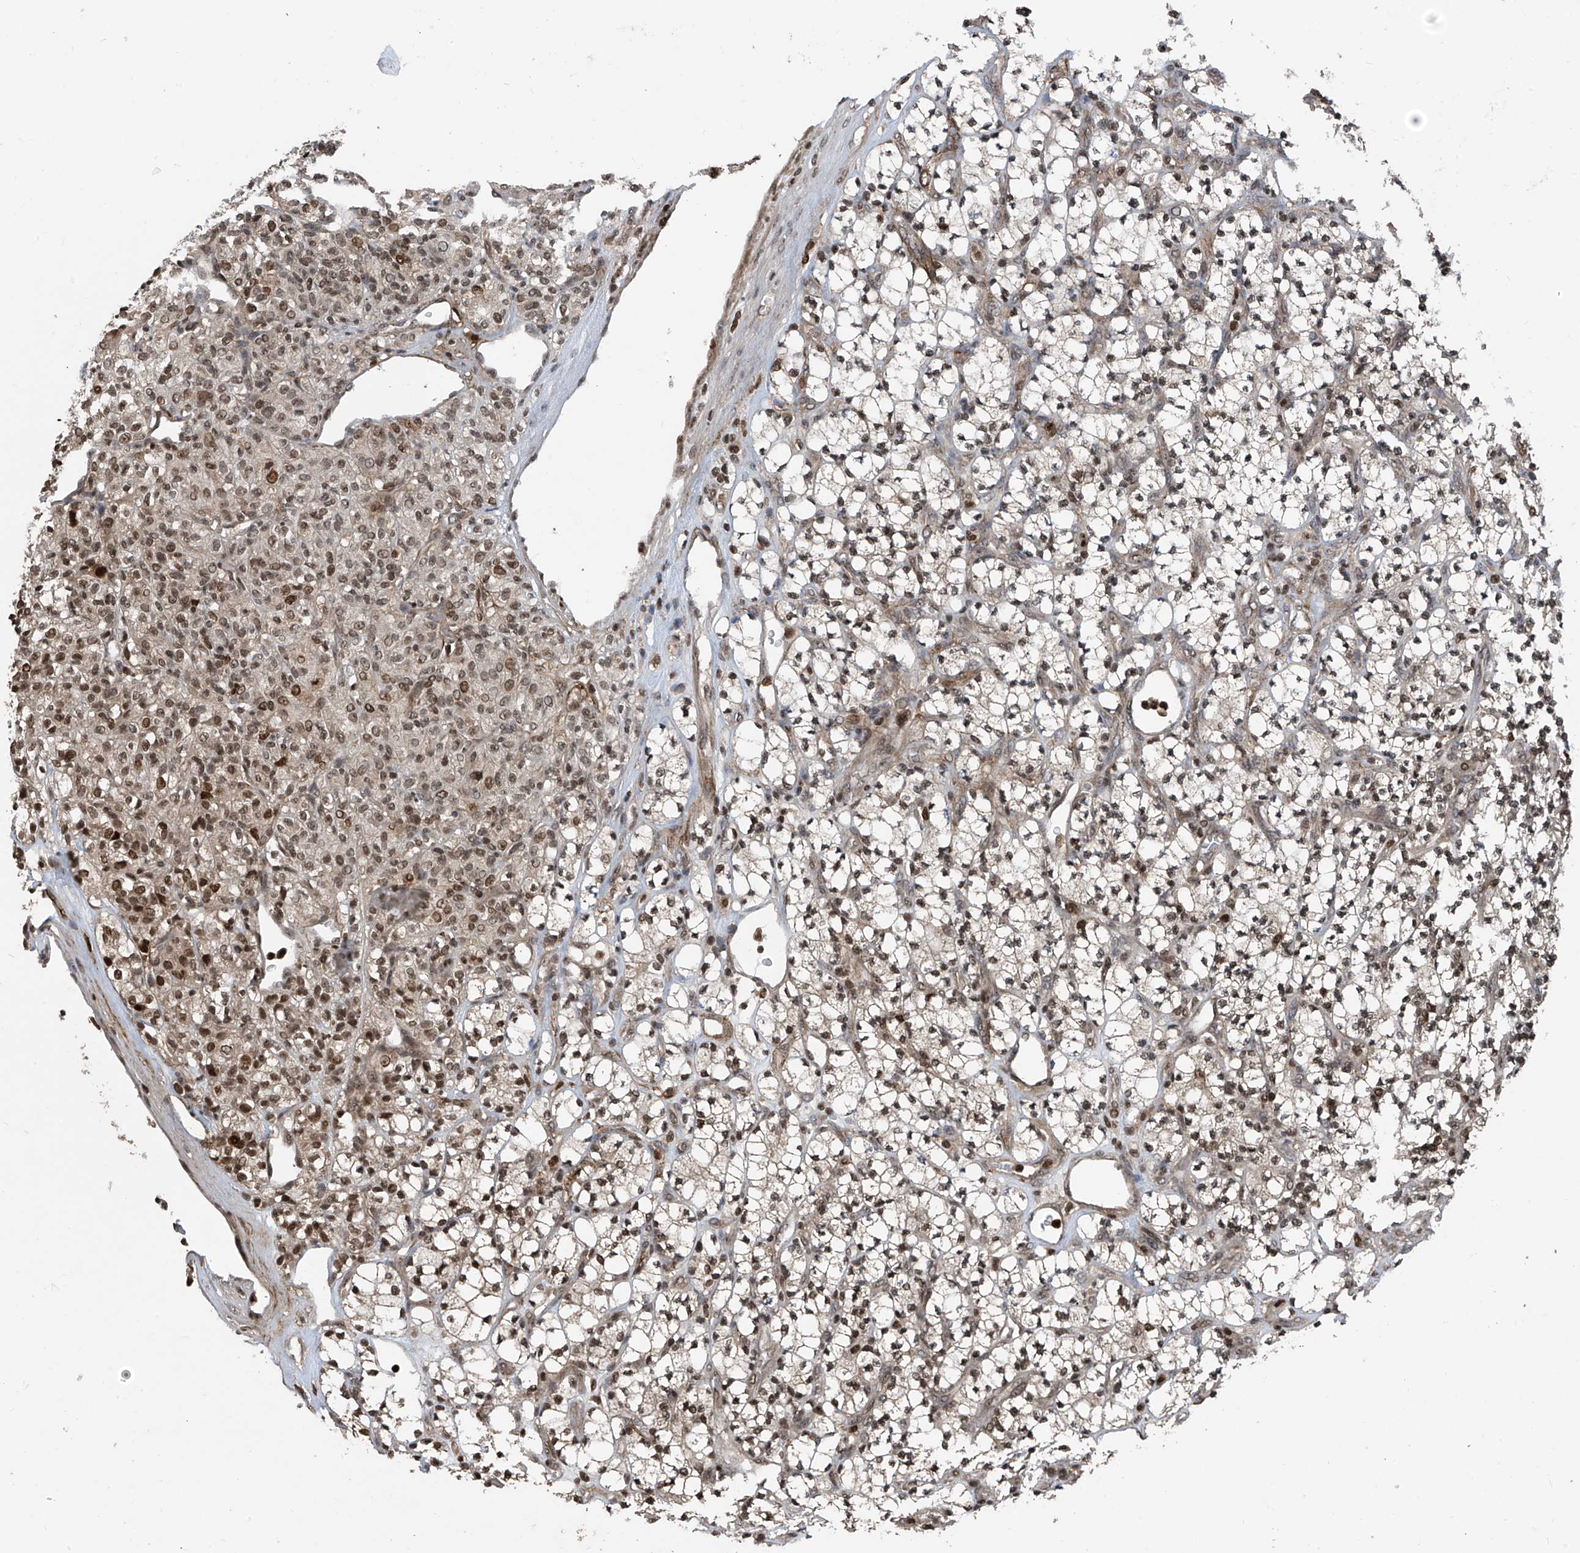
{"staining": {"intensity": "moderate", "quantity": "25%-75%", "location": "nuclear"}, "tissue": "renal cancer", "cell_type": "Tumor cells", "image_type": "cancer", "snomed": [{"axis": "morphology", "description": "Adenocarcinoma, NOS"}, {"axis": "topography", "description": "Kidney"}], "caption": "IHC staining of adenocarcinoma (renal), which reveals medium levels of moderate nuclear staining in approximately 25%-75% of tumor cells indicating moderate nuclear protein positivity. The staining was performed using DAB (brown) for protein detection and nuclei were counterstained in hematoxylin (blue).", "gene": "DNAJC9", "patient": {"sex": "male", "age": 77}}